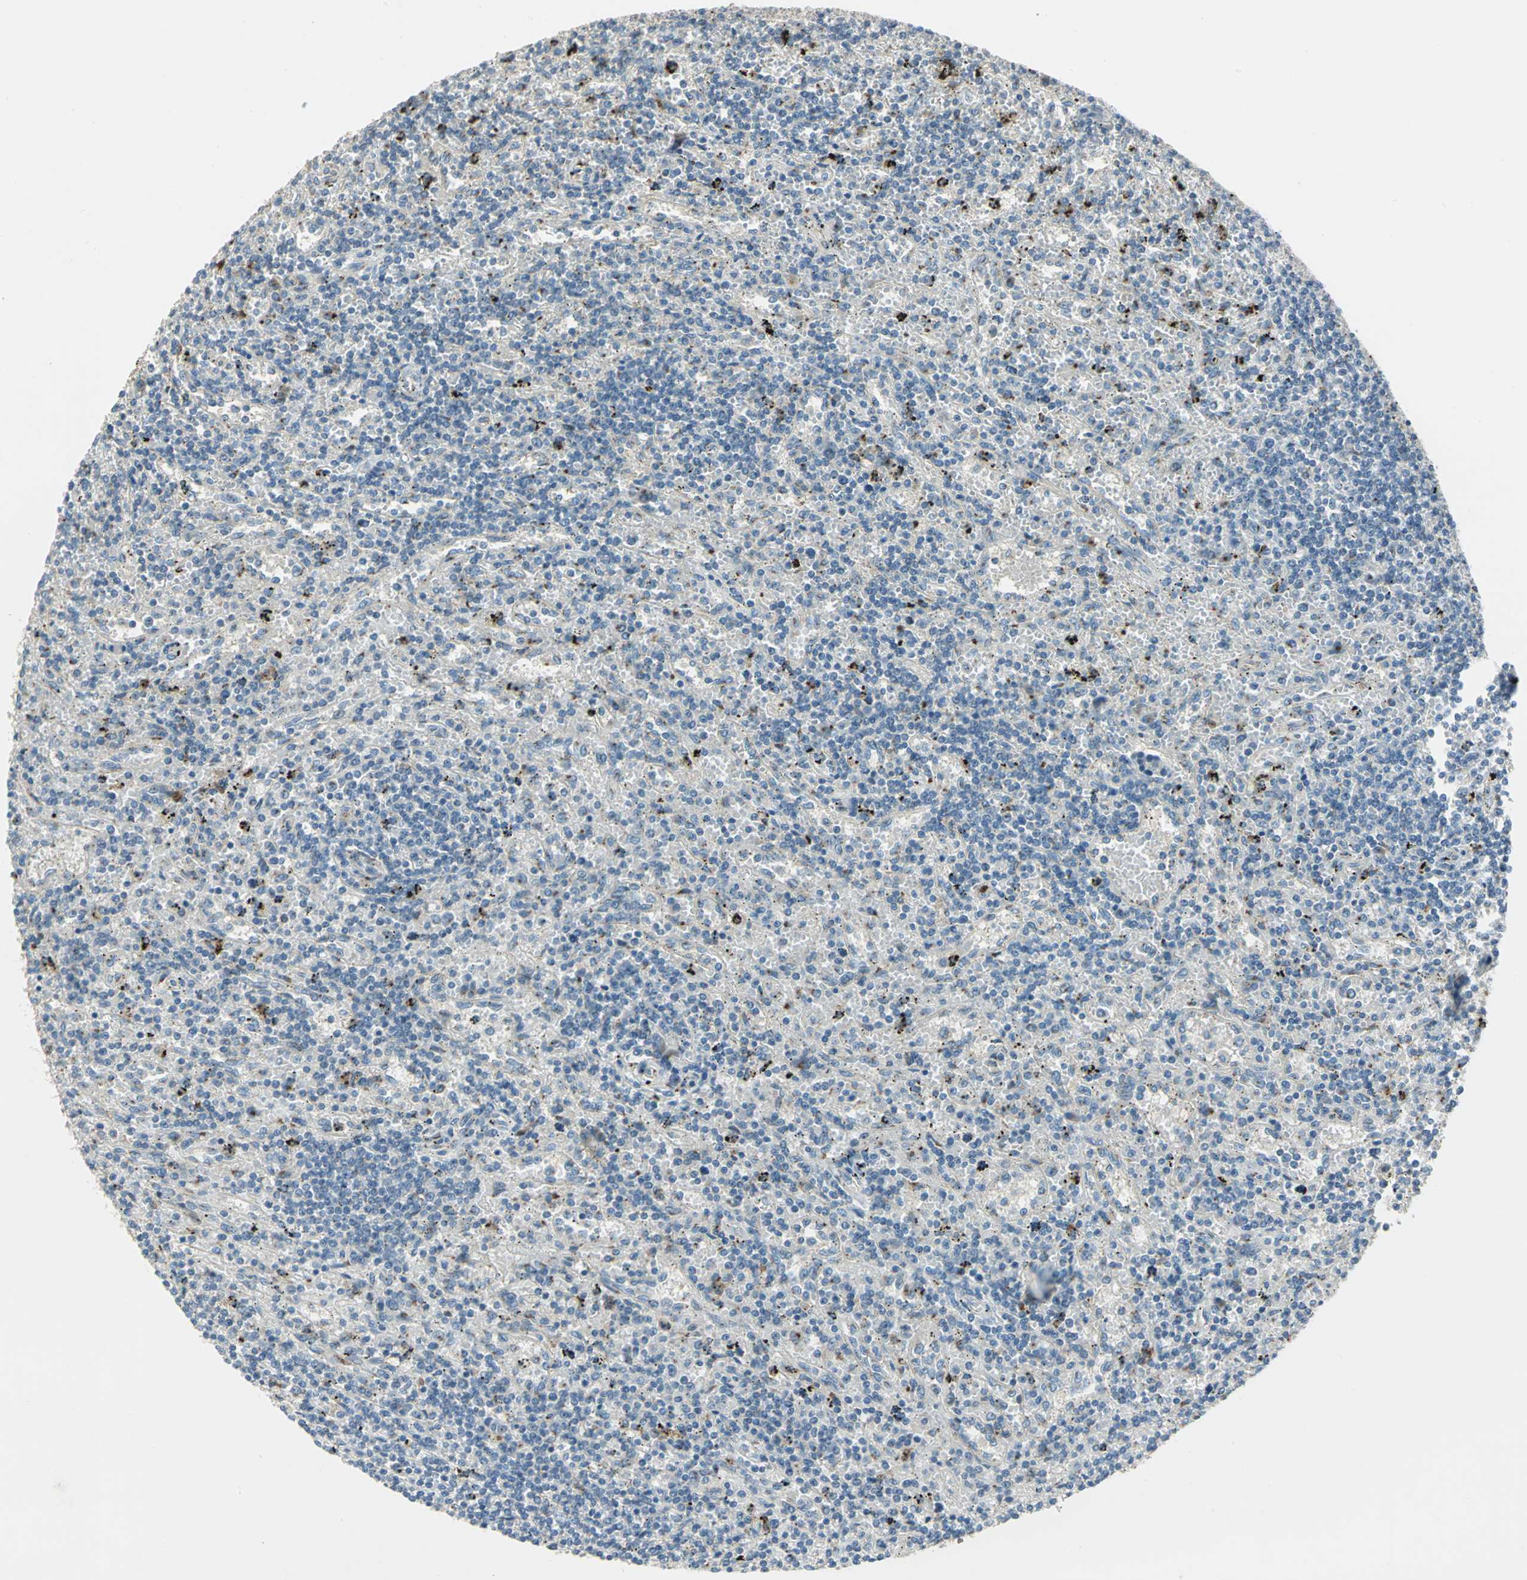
{"staining": {"intensity": "negative", "quantity": "none", "location": "none"}, "tissue": "lymphoma", "cell_type": "Tumor cells", "image_type": "cancer", "snomed": [{"axis": "morphology", "description": "Malignant lymphoma, non-Hodgkin's type, Low grade"}, {"axis": "topography", "description": "Spleen"}], "caption": "High magnification brightfield microscopy of low-grade malignant lymphoma, non-Hodgkin's type stained with DAB (3,3'-diaminobenzidine) (brown) and counterstained with hematoxylin (blue): tumor cells show no significant staining.", "gene": "TM9SF2", "patient": {"sex": "male", "age": 76}}